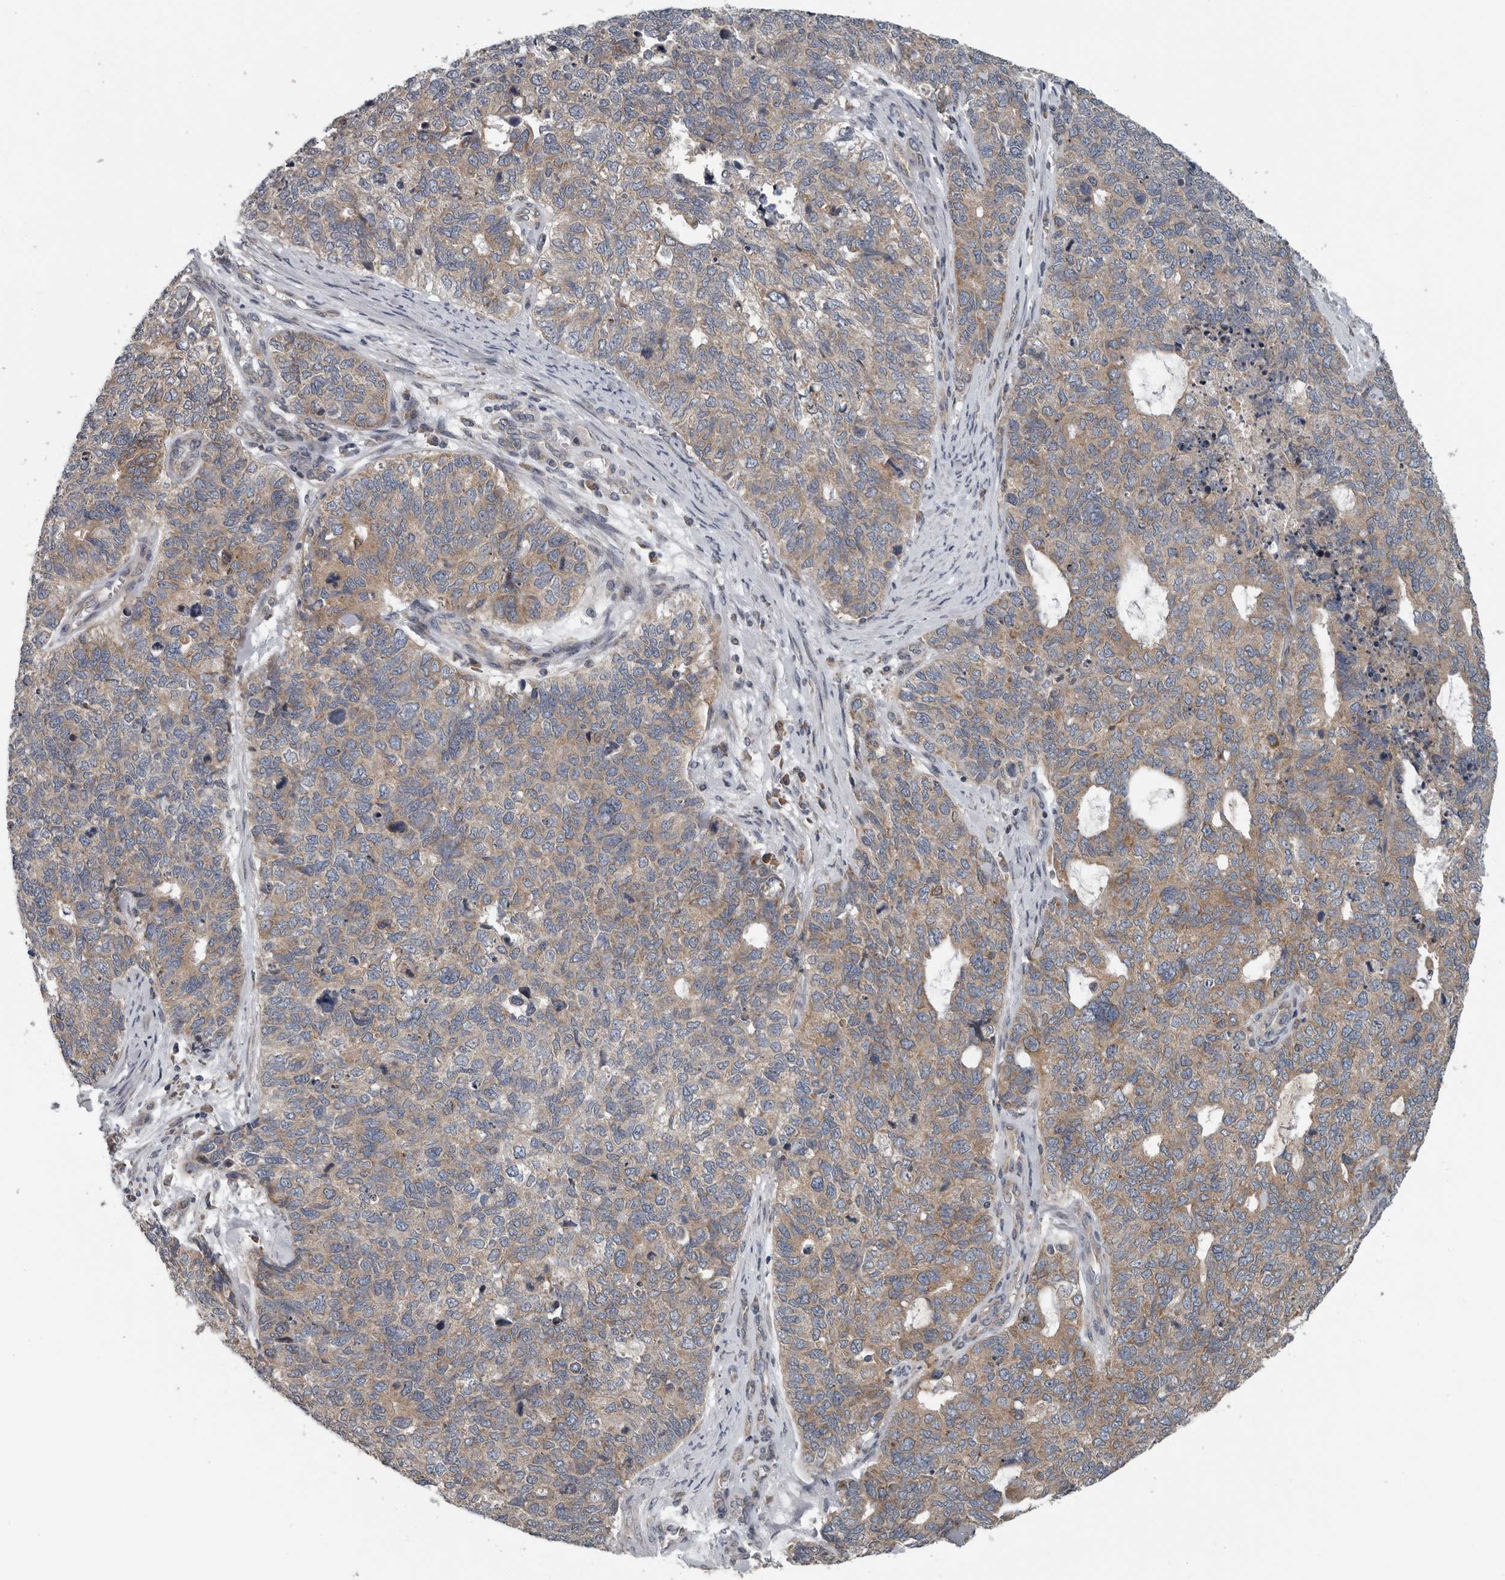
{"staining": {"intensity": "moderate", "quantity": "25%-75%", "location": "cytoplasmic/membranous"}, "tissue": "cervical cancer", "cell_type": "Tumor cells", "image_type": "cancer", "snomed": [{"axis": "morphology", "description": "Squamous cell carcinoma, NOS"}, {"axis": "topography", "description": "Cervix"}], "caption": "Immunohistochemical staining of human cervical cancer displays medium levels of moderate cytoplasmic/membranous staining in about 25%-75% of tumor cells.", "gene": "TMEM199", "patient": {"sex": "female", "age": 63}}